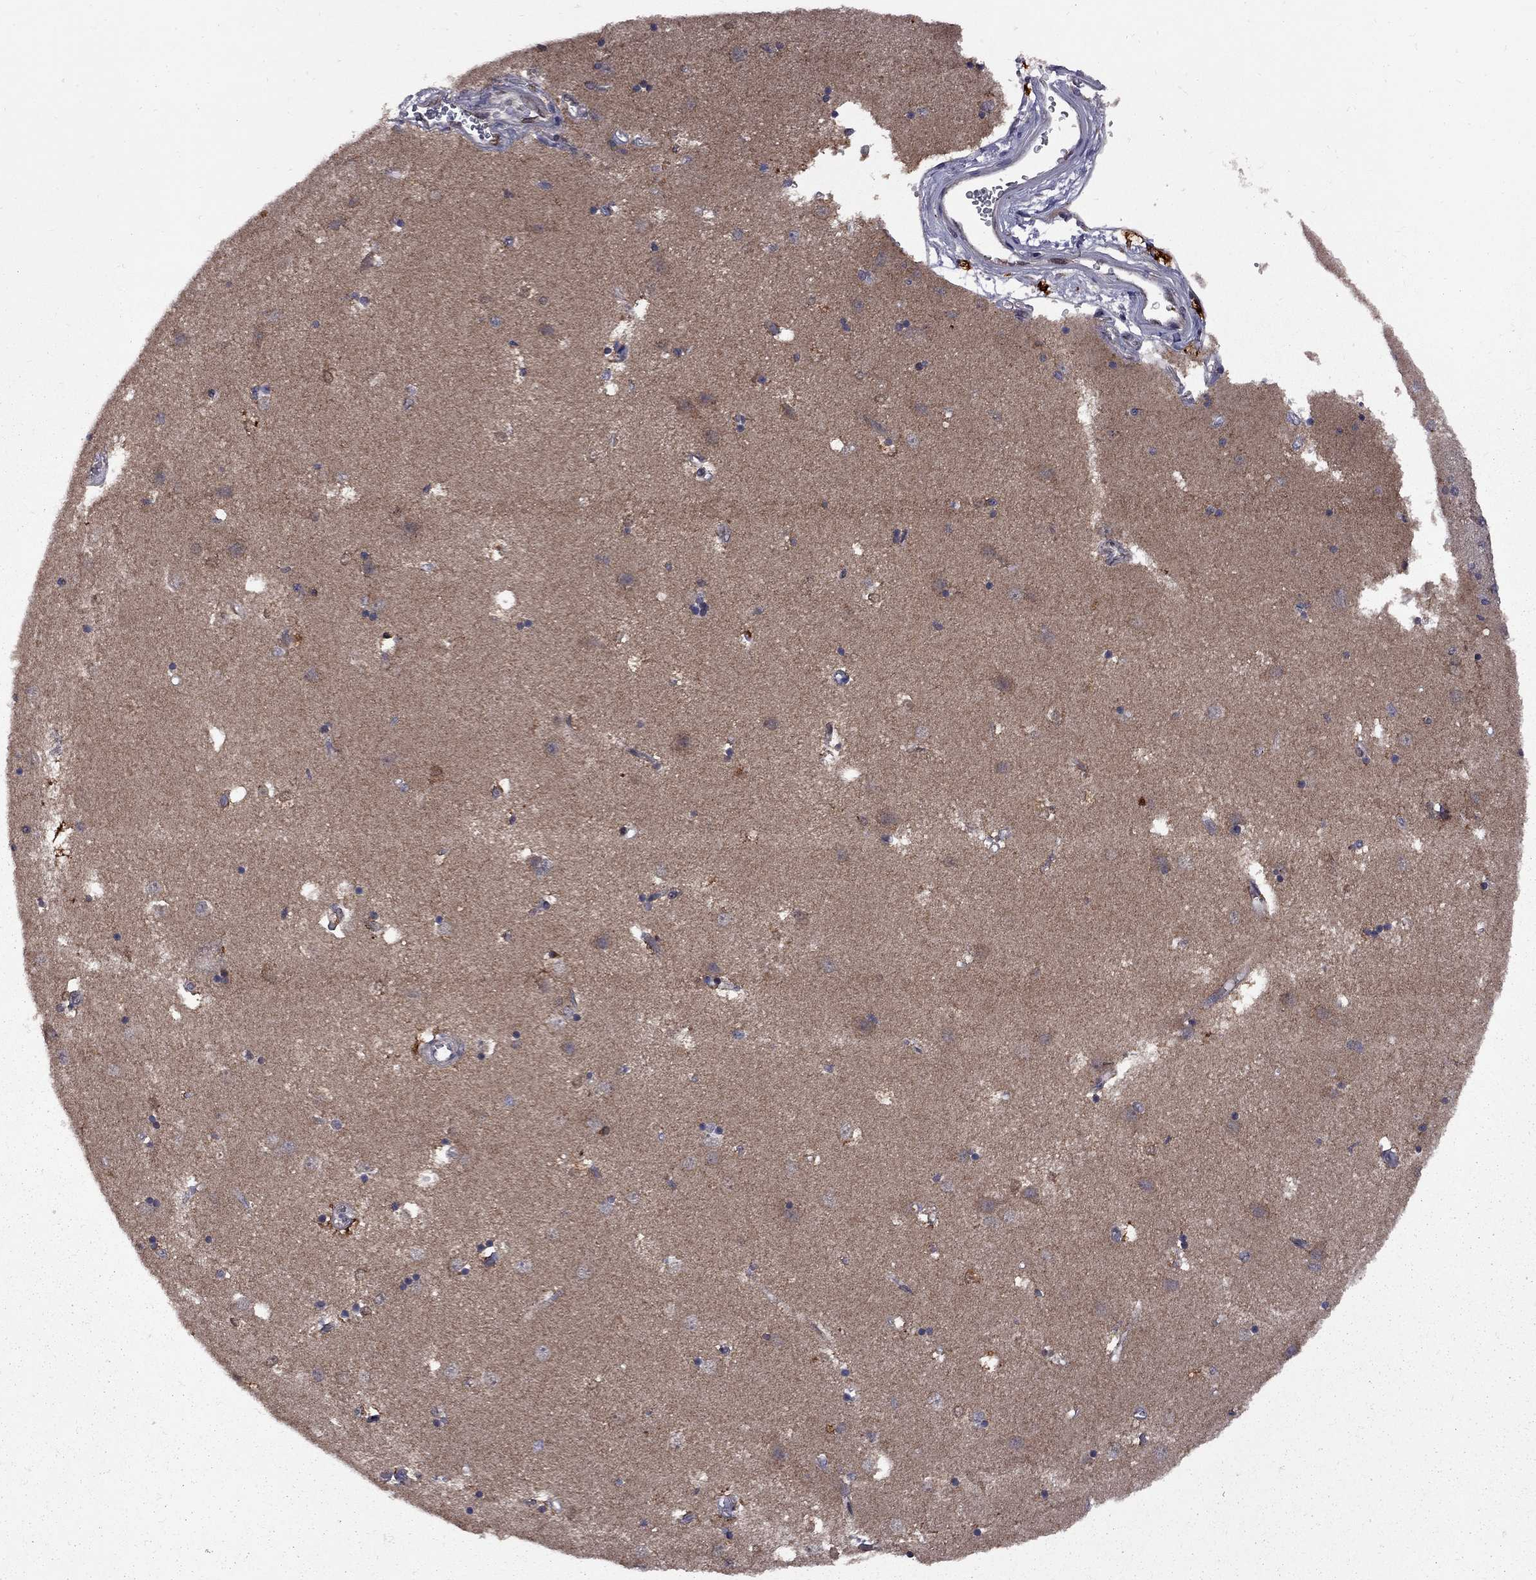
{"staining": {"intensity": "negative", "quantity": "none", "location": "none"}, "tissue": "caudate", "cell_type": "Glial cells", "image_type": "normal", "snomed": [{"axis": "morphology", "description": "Normal tissue, NOS"}, {"axis": "topography", "description": "Lateral ventricle wall"}], "caption": "DAB (3,3'-diaminobenzidine) immunohistochemical staining of normal caudate exhibits no significant expression in glial cells.", "gene": "IPP", "patient": {"sex": "male", "age": 54}}